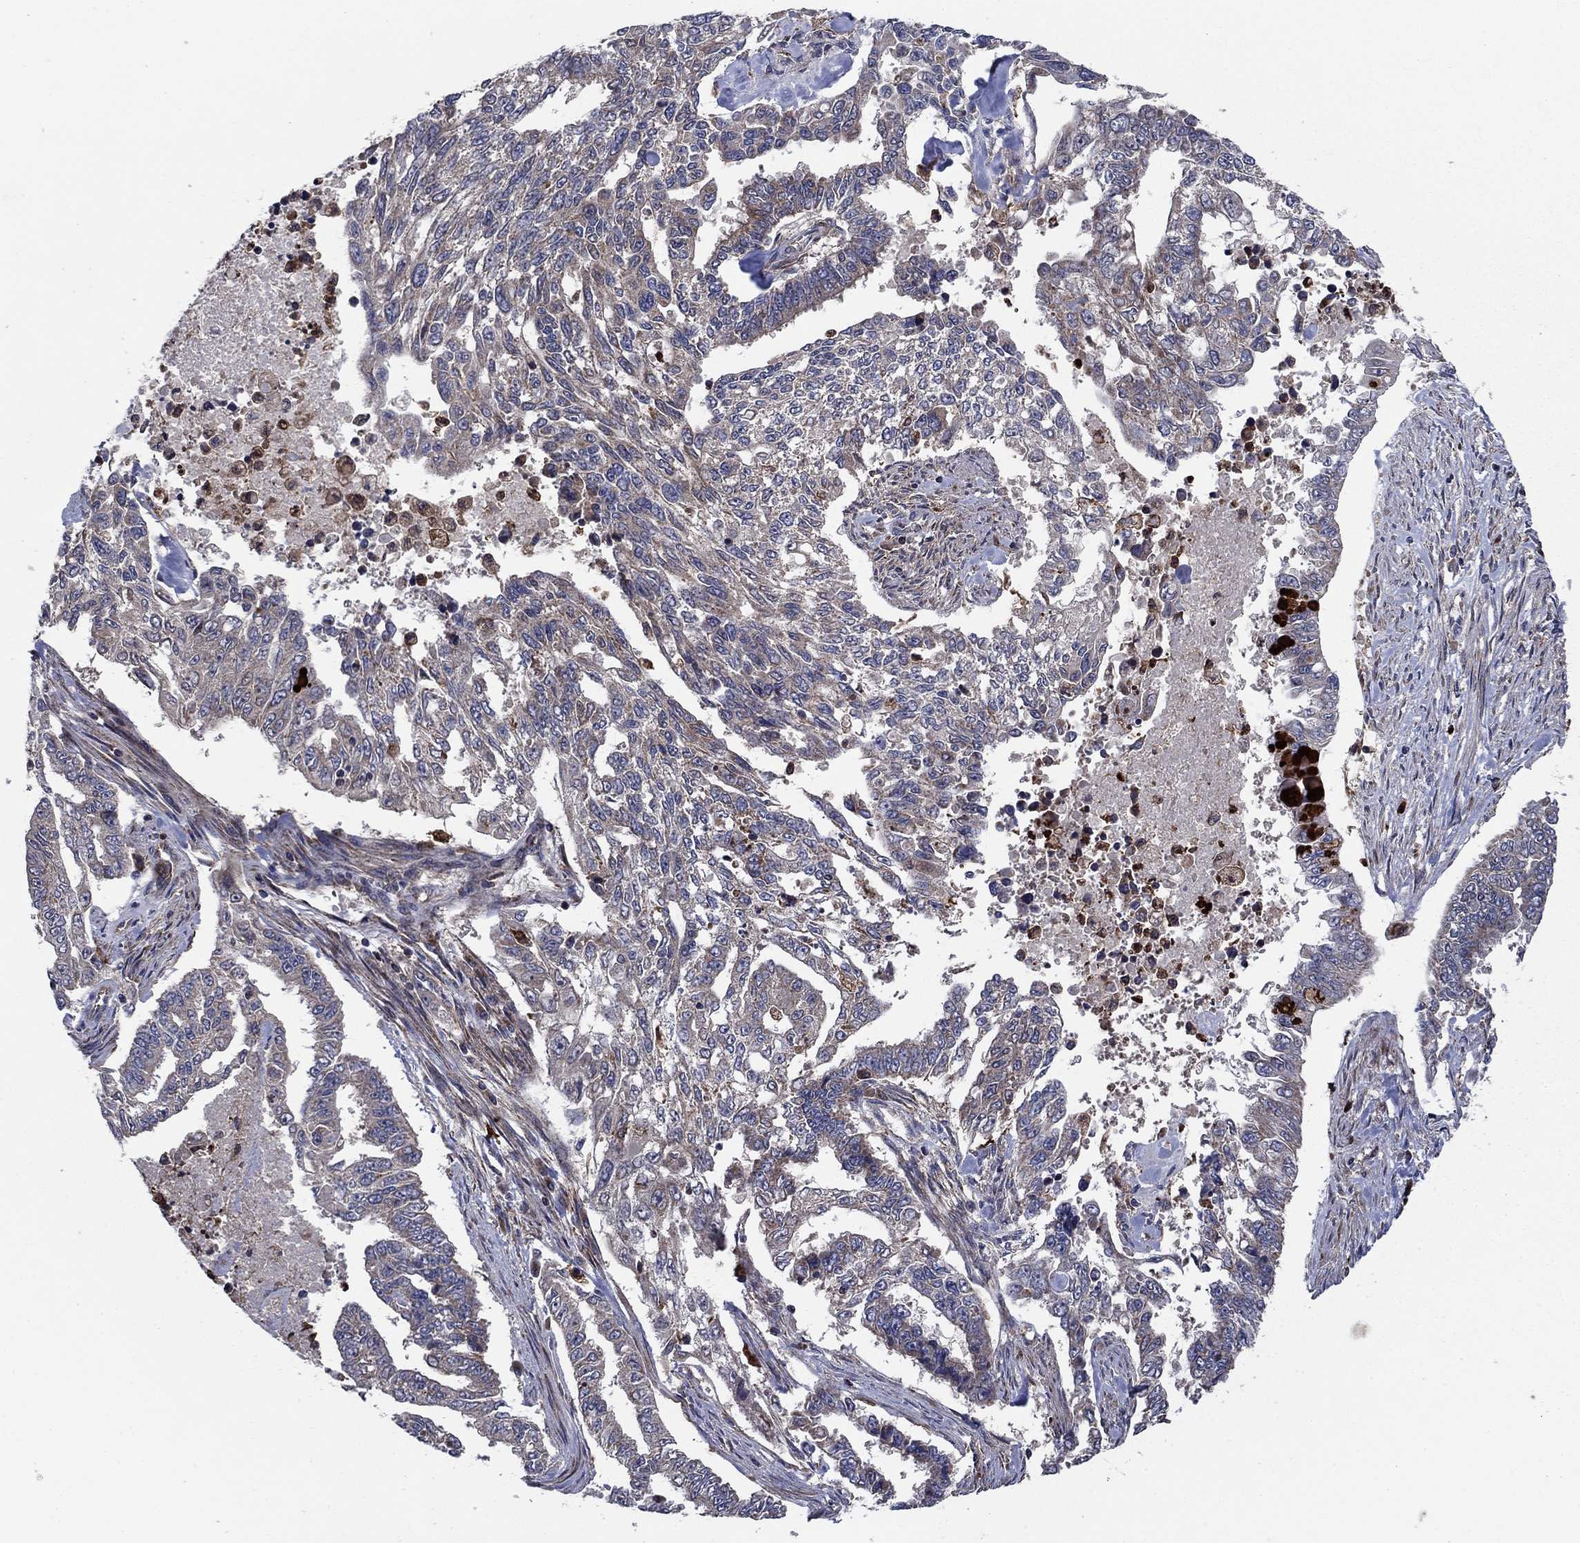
{"staining": {"intensity": "moderate", "quantity": "<25%", "location": "cytoplasmic/membranous"}, "tissue": "endometrial cancer", "cell_type": "Tumor cells", "image_type": "cancer", "snomed": [{"axis": "morphology", "description": "Adenocarcinoma, NOS"}, {"axis": "topography", "description": "Uterus"}], "caption": "Endometrial cancer (adenocarcinoma) stained for a protein exhibits moderate cytoplasmic/membranous positivity in tumor cells. (DAB (3,3'-diaminobenzidine) IHC with brightfield microscopy, high magnification).", "gene": "RNF19B", "patient": {"sex": "female", "age": 59}}